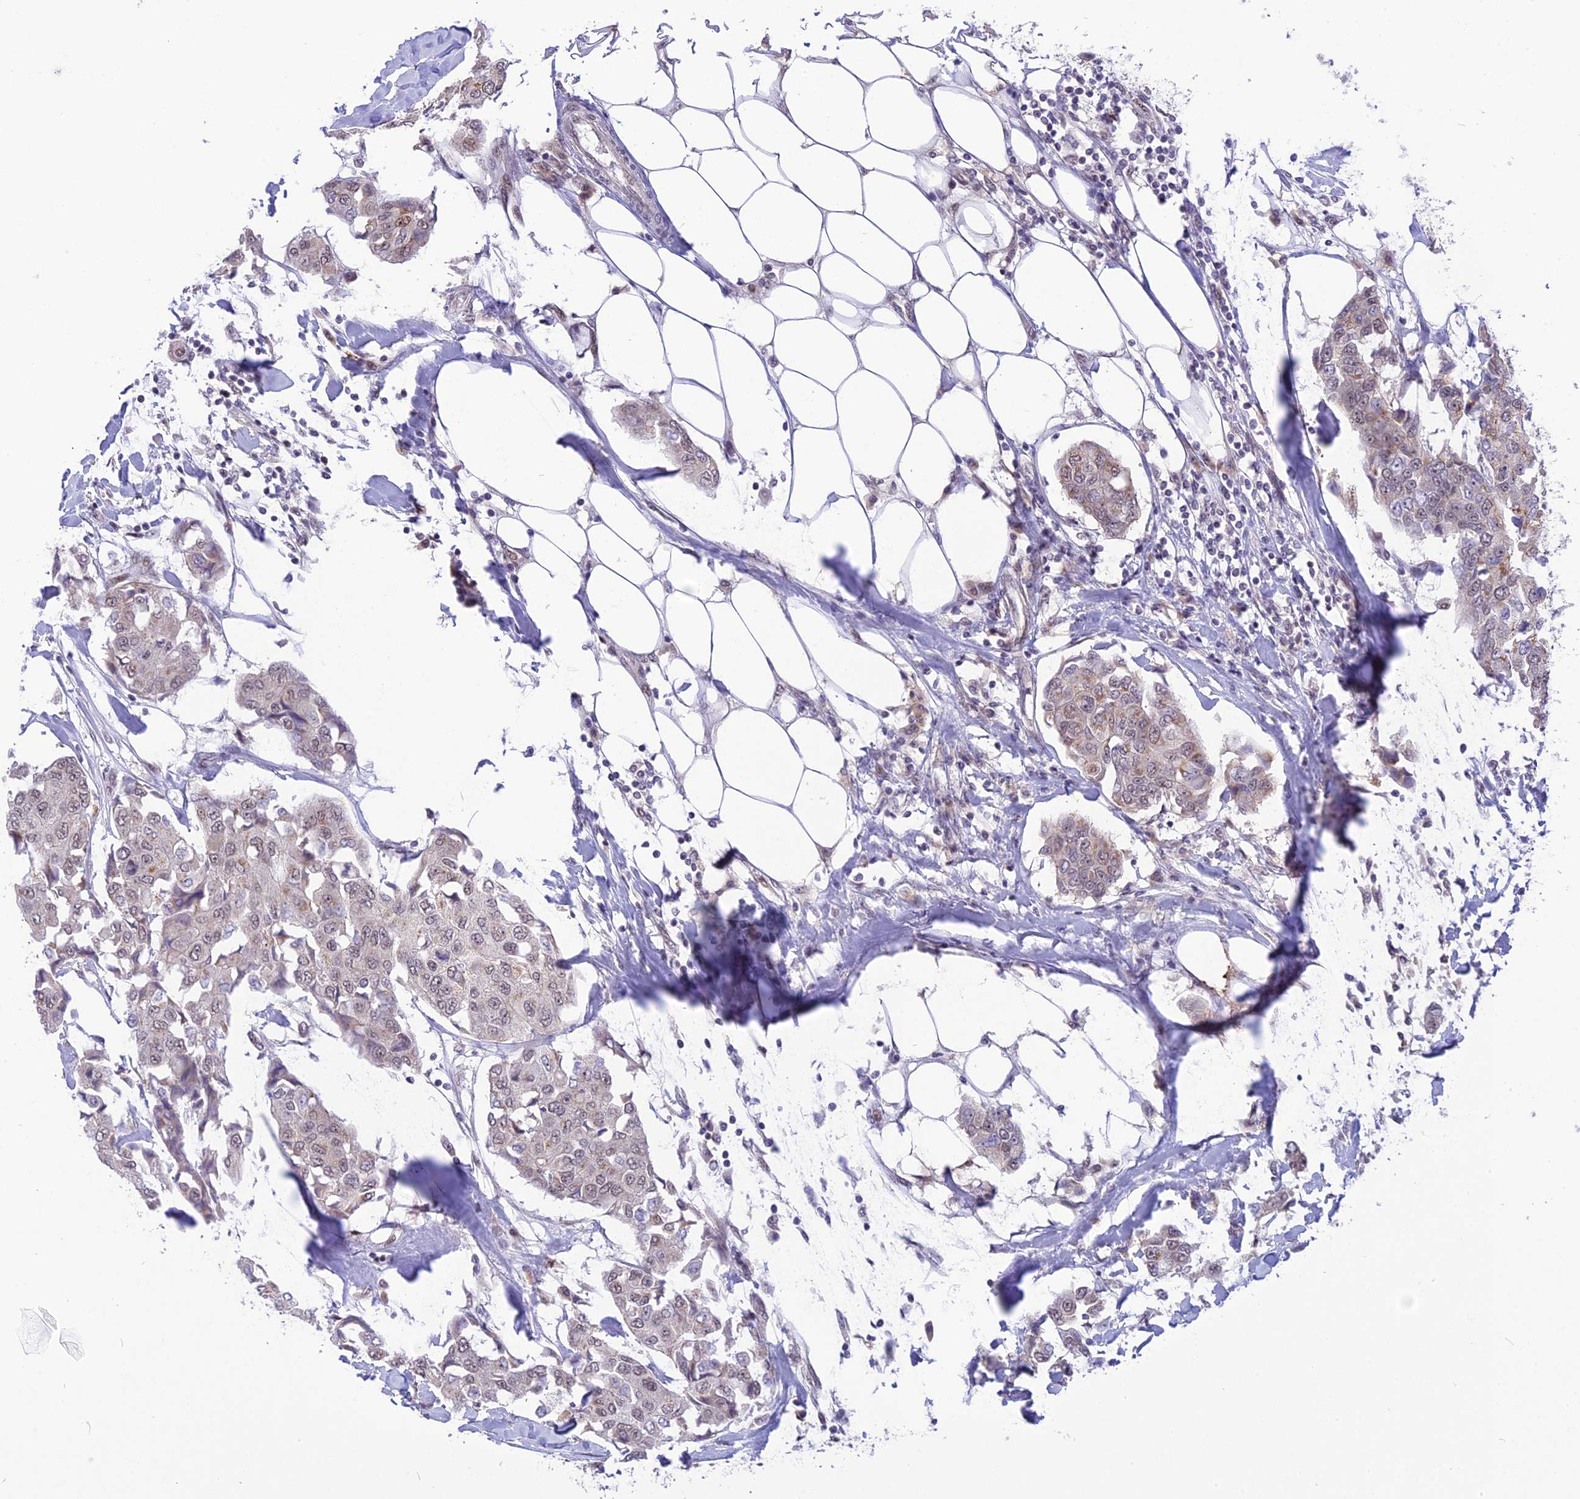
{"staining": {"intensity": "weak", "quantity": "25%-75%", "location": "cytoplasmic/membranous,nuclear"}, "tissue": "breast cancer", "cell_type": "Tumor cells", "image_type": "cancer", "snomed": [{"axis": "morphology", "description": "Duct carcinoma"}, {"axis": "topography", "description": "Breast"}], "caption": "Breast intraductal carcinoma was stained to show a protein in brown. There is low levels of weak cytoplasmic/membranous and nuclear staining in about 25%-75% of tumor cells. The staining was performed using DAB (3,3'-diaminobenzidine), with brown indicating positive protein expression. Nuclei are stained blue with hematoxylin.", "gene": "ZNF837", "patient": {"sex": "female", "age": 80}}